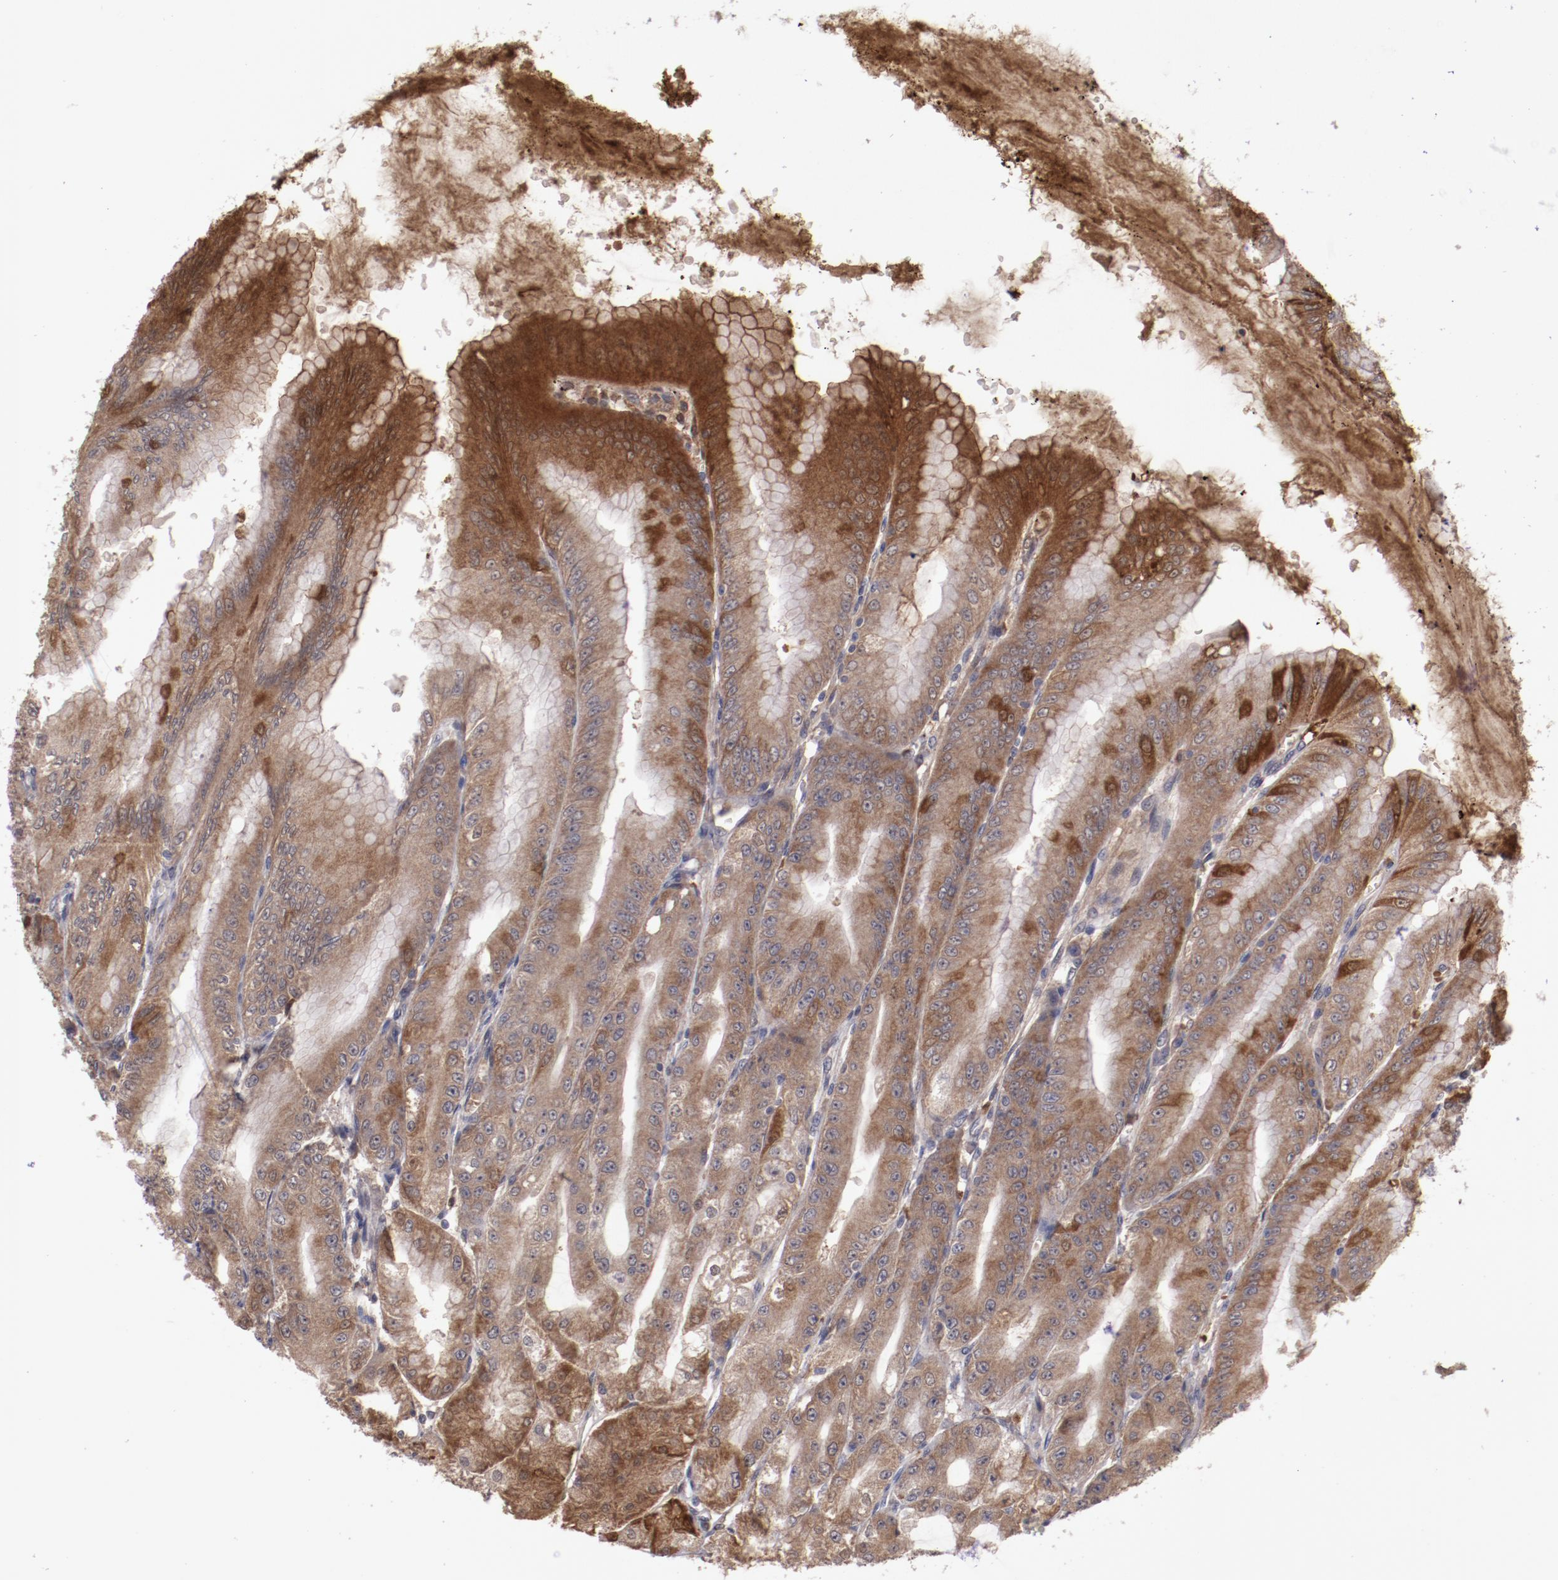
{"staining": {"intensity": "moderate", "quantity": ">75%", "location": "cytoplasmic/membranous"}, "tissue": "stomach", "cell_type": "Glandular cells", "image_type": "normal", "snomed": [{"axis": "morphology", "description": "Normal tissue, NOS"}, {"axis": "topography", "description": "Stomach, lower"}], "caption": "Human stomach stained for a protein (brown) exhibits moderate cytoplasmic/membranous positive staining in about >75% of glandular cells.", "gene": "CP", "patient": {"sex": "male", "age": 71}}